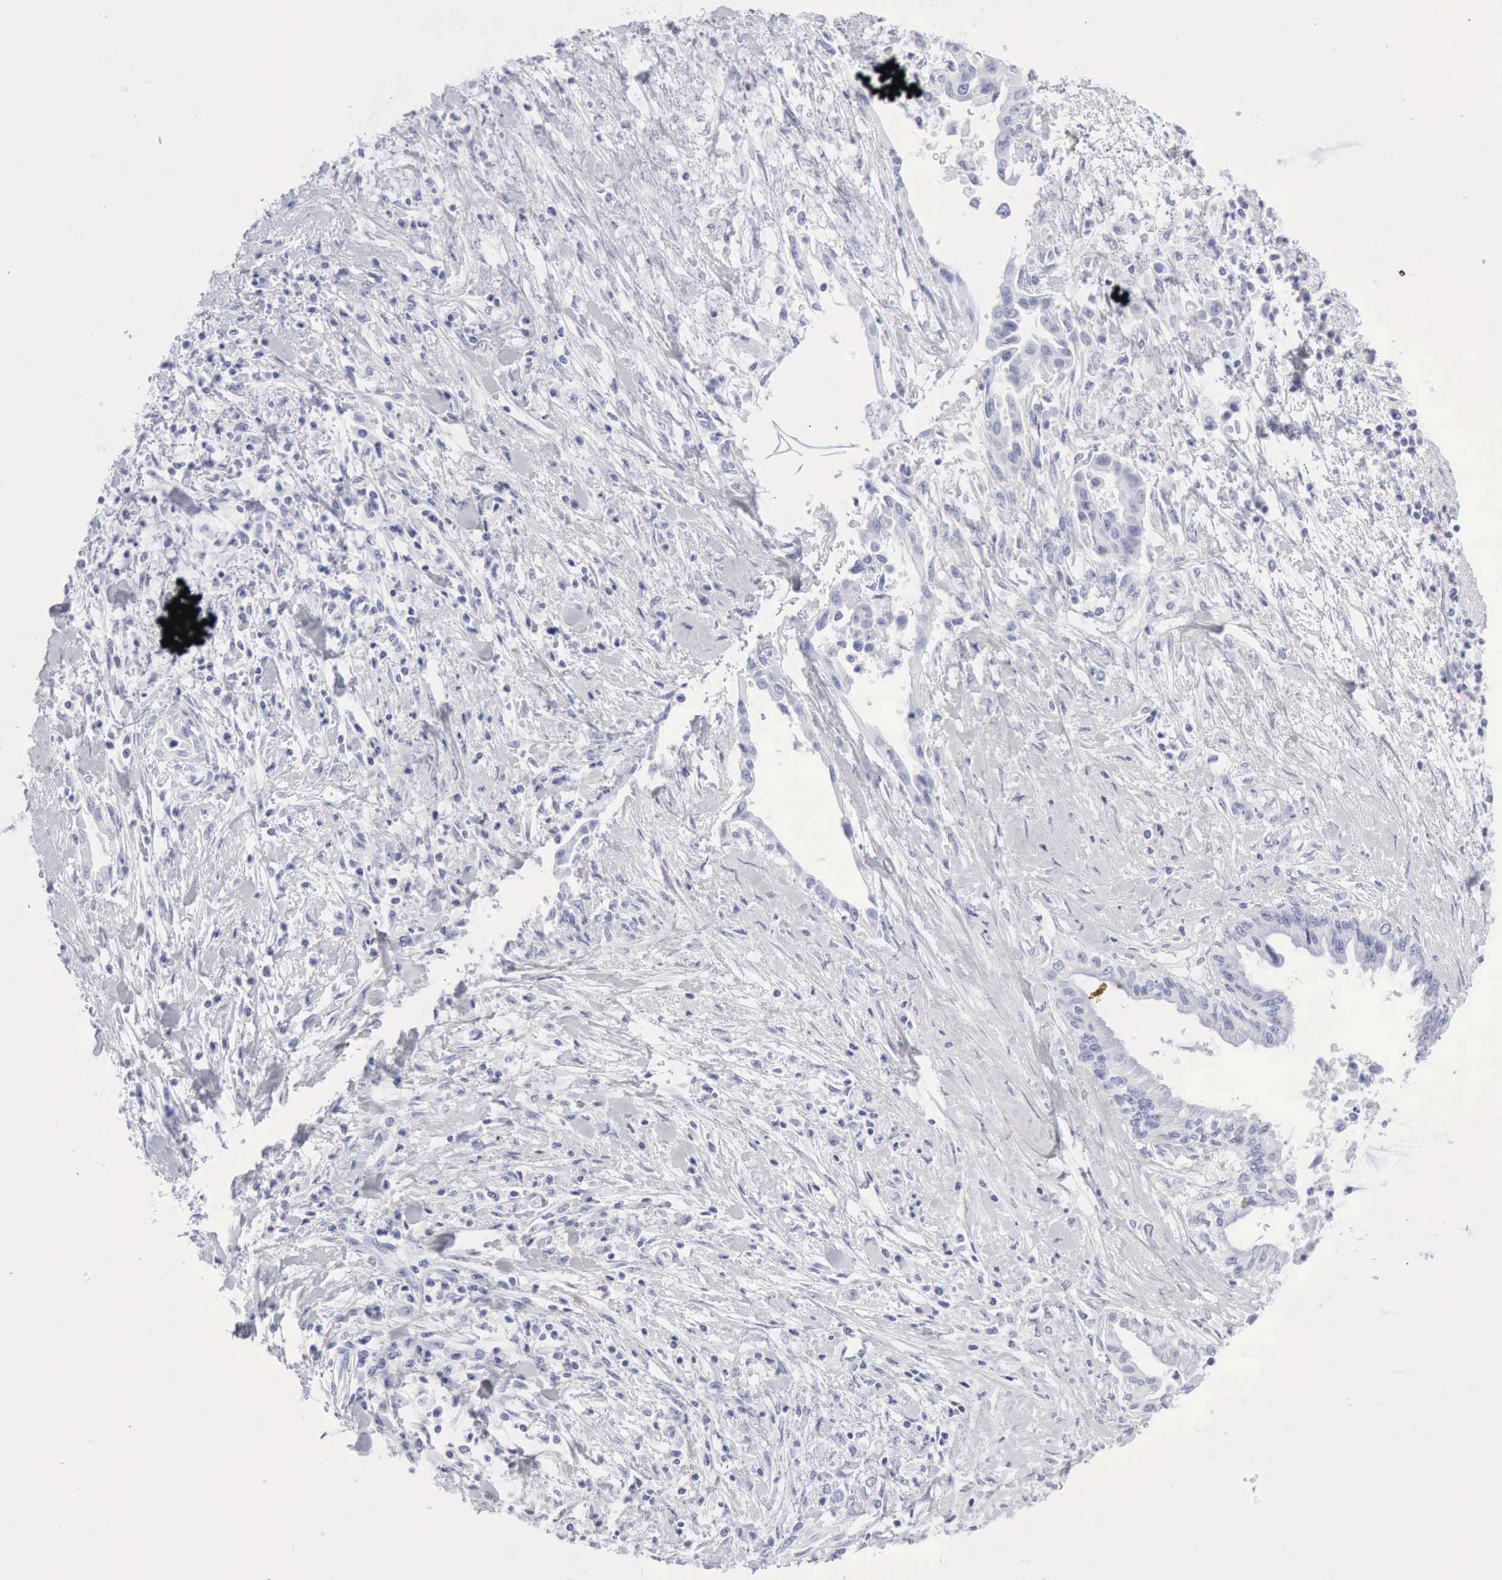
{"staining": {"intensity": "negative", "quantity": "none", "location": "none"}, "tissue": "pancreatic cancer", "cell_type": "Tumor cells", "image_type": "cancer", "snomed": [{"axis": "morphology", "description": "Adenocarcinoma, NOS"}, {"axis": "topography", "description": "Pancreas"}], "caption": "Immunohistochemistry (IHC) photomicrograph of neoplastic tissue: human adenocarcinoma (pancreatic) stained with DAB shows no significant protein staining in tumor cells.", "gene": "KRT10", "patient": {"sex": "female", "age": 64}}